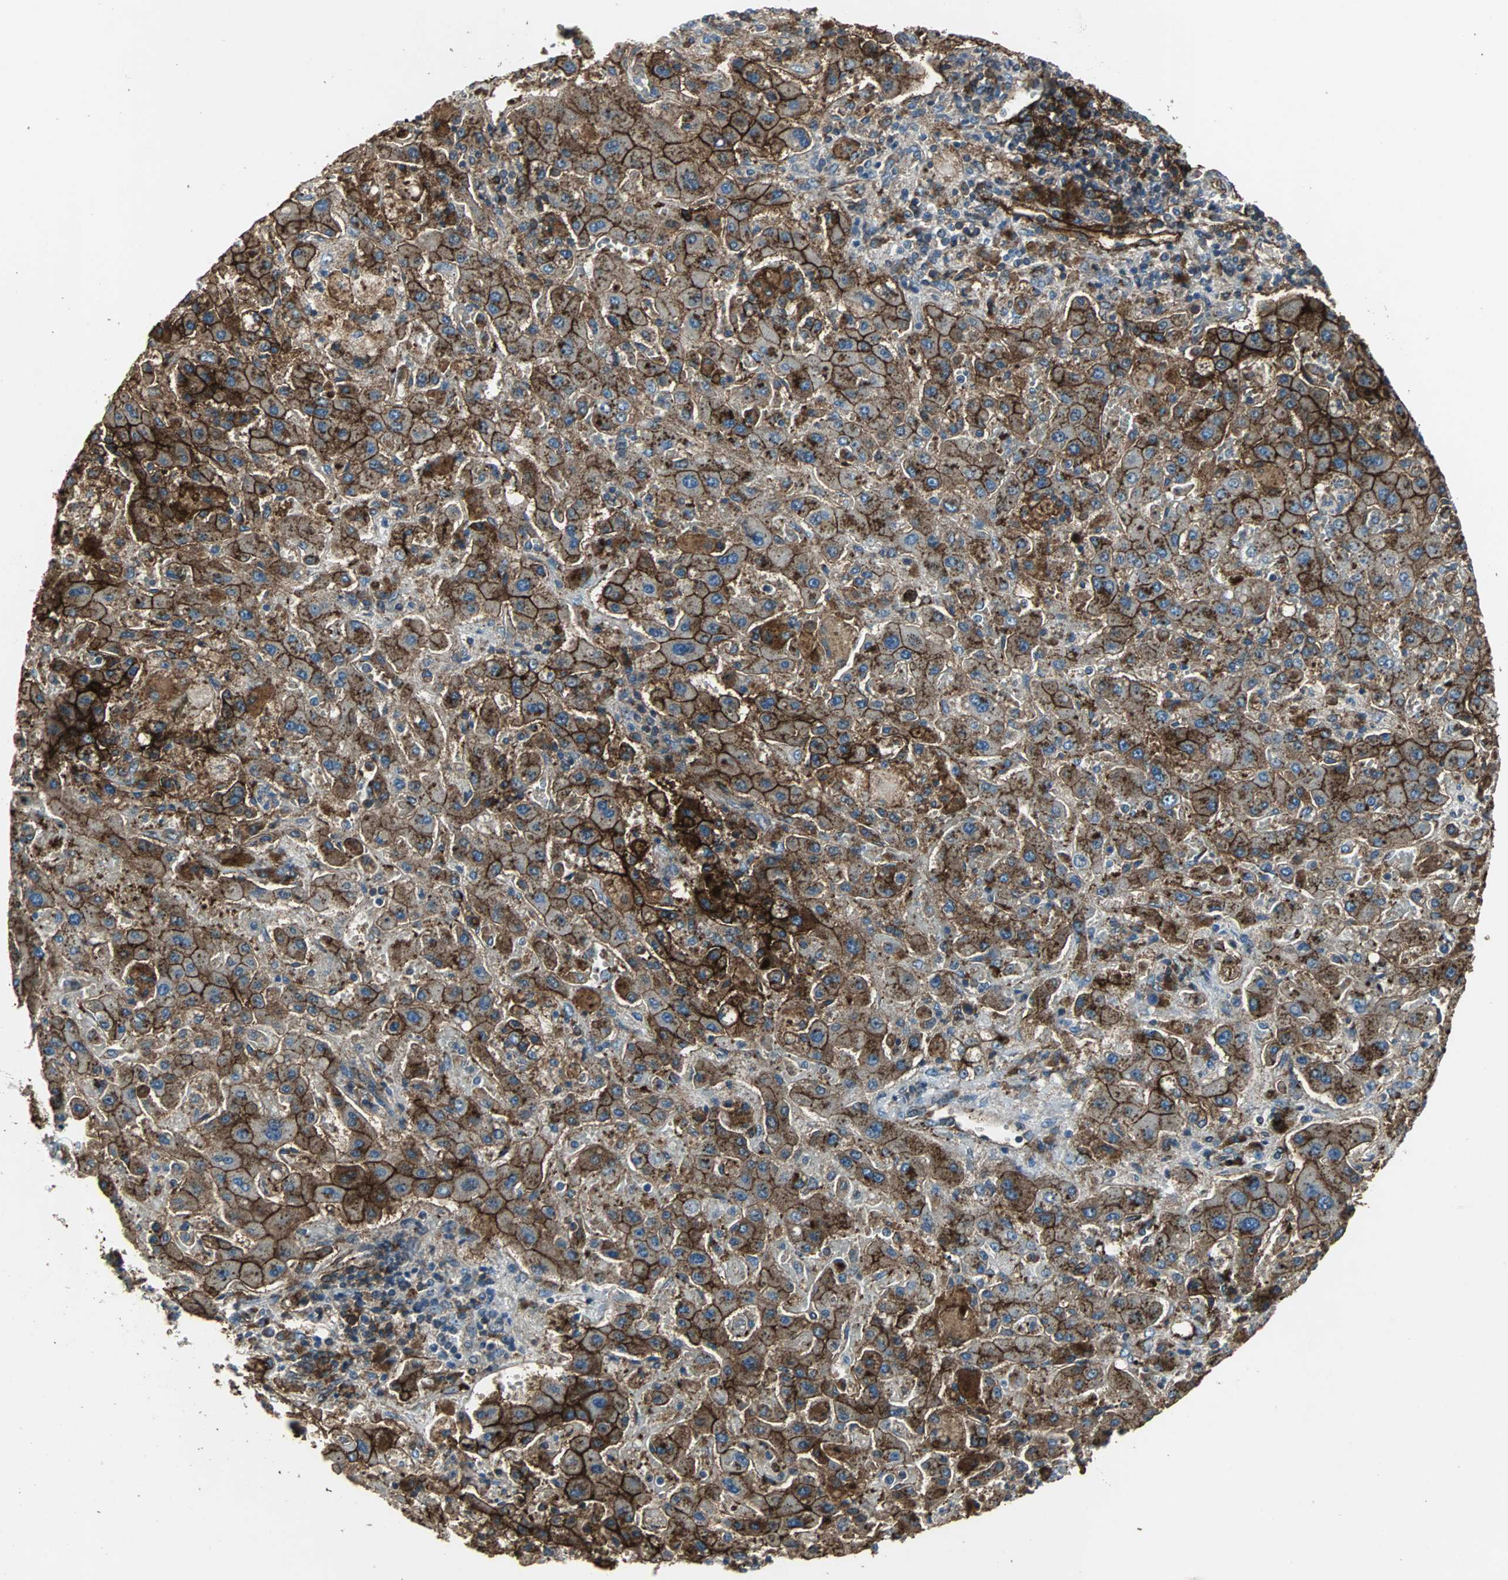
{"staining": {"intensity": "strong", "quantity": ">75%", "location": "cytoplasmic/membranous"}, "tissue": "liver cancer", "cell_type": "Tumor cells", "image_type": "cancer", "snomed": [{"axis": "morphology", "description": "Cholangiocarcinoma"}, {"axis": "topography", "description": "Liver"}], "caption": "A micrograph showing strong cytoplasmic/membranous expression in about >75% of tumor cells in liver cholangiocarcinoma, as visualized by brown immunohistochemical staining.", "gene": "F11R", "patient": {"sex": "male", "age": 50}}